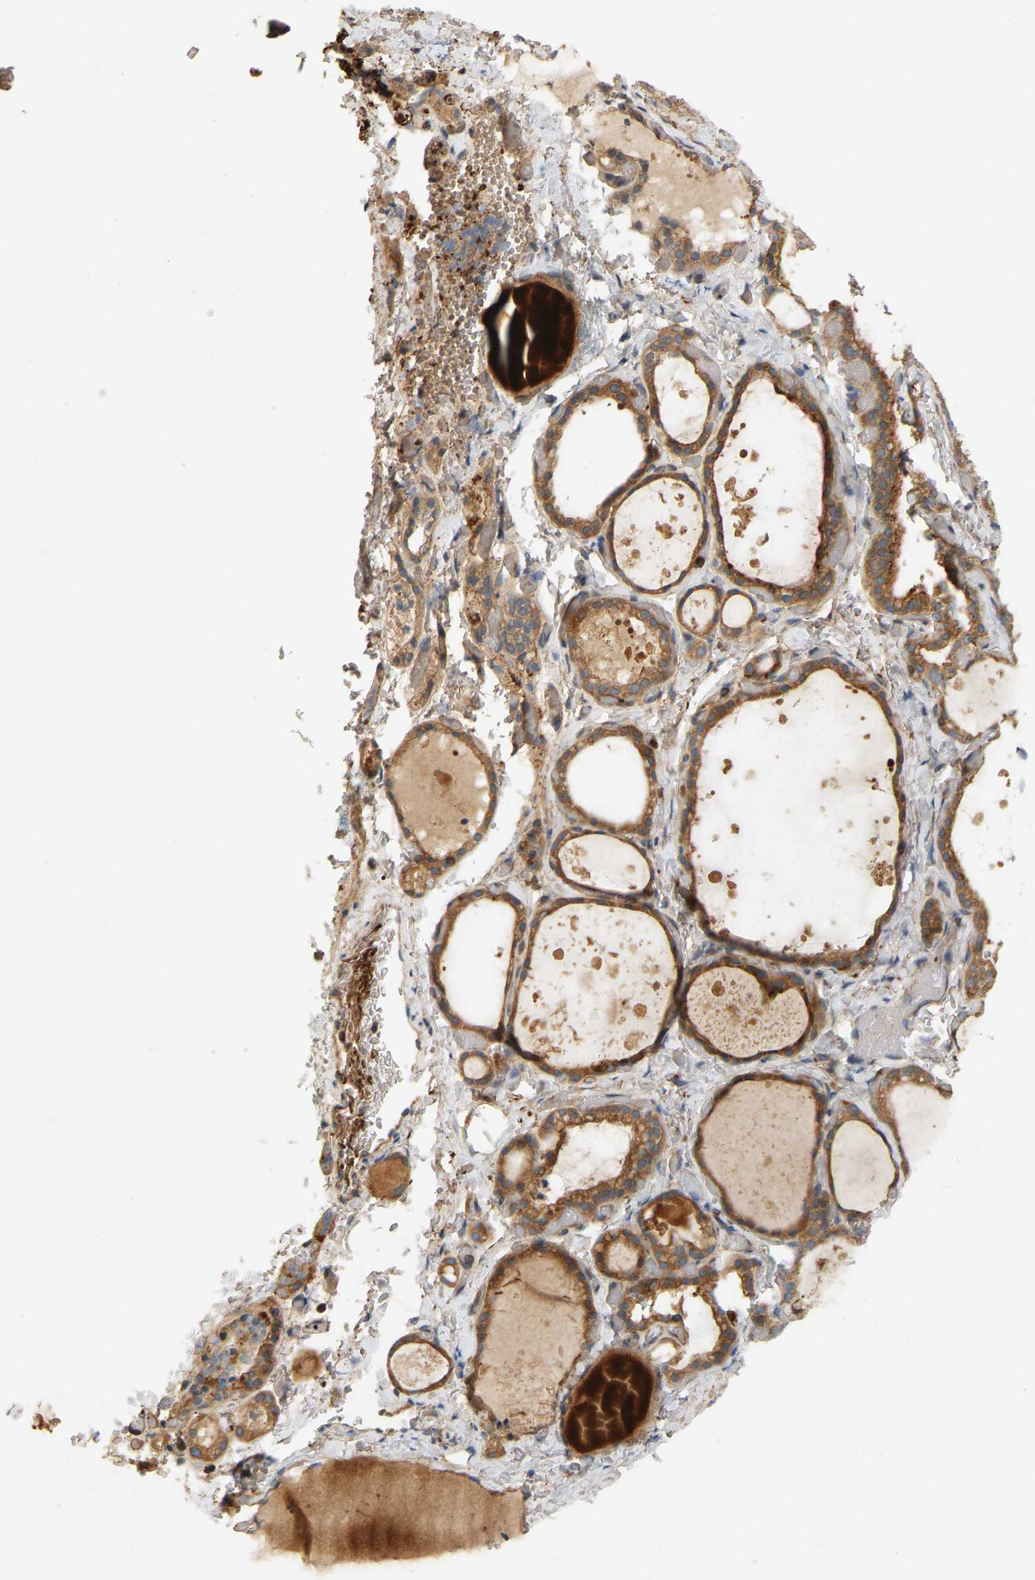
{"staining": {"intensity": "moderate", "quantity": ">75%", "location": "cytoplasmic/membranous"}, "tissue": "thyroid gland", "cell_type": "Glandular cells", "image_type": "normal", "snomed": [{"axis": "morphology", "description": "Normal tissue, NOS"}, {"axis": "topography", "description": "Thyroid gland"}], "caption": "Immunohistochemical staining of normal thyroid gland displays moderate cytoplasmic/membranous protein positivity in about >75% of glandular cells.", "gene": "AKAP13", "patient": {"sex": "female", "age": 44}}